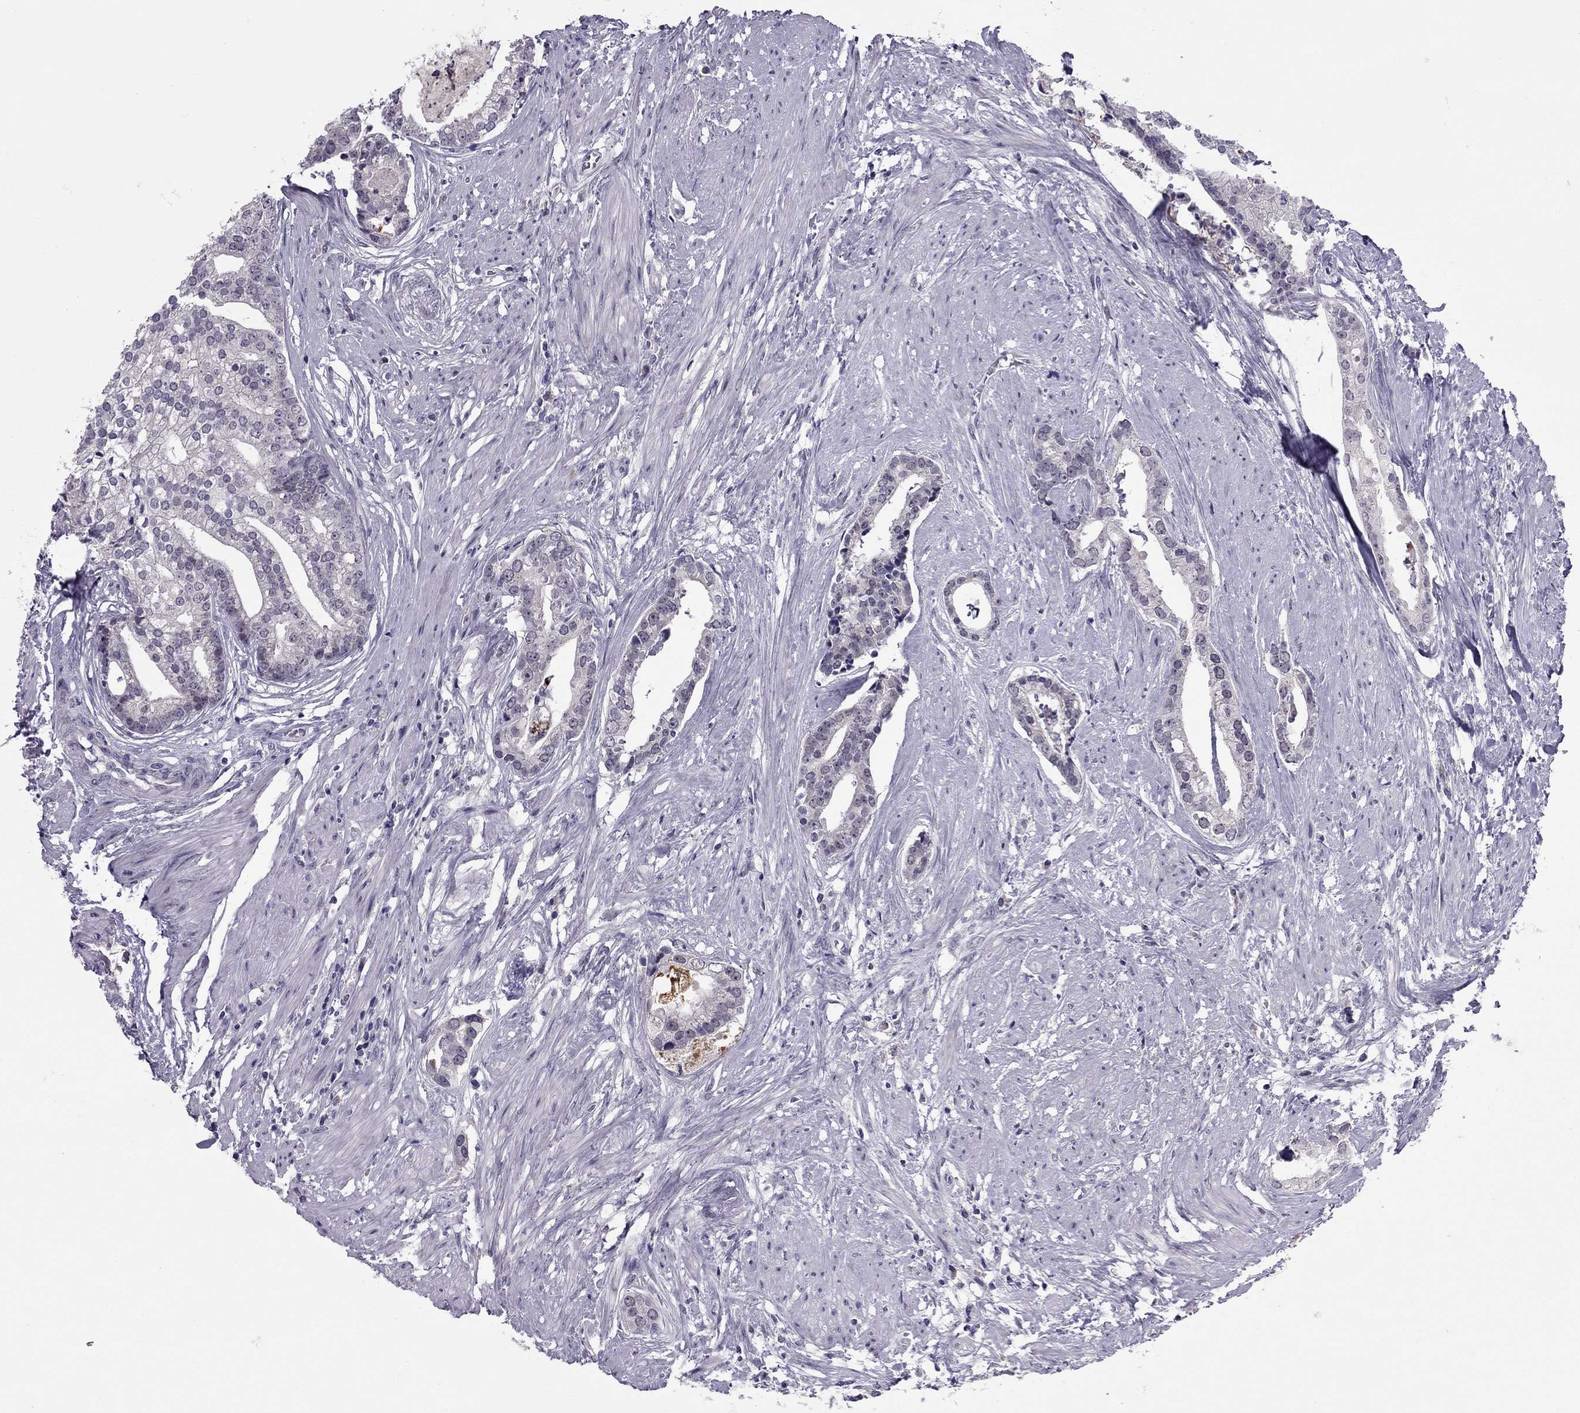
{"staining": {"intensity": "negative", "quantity": "none", "location": "none"}, "tissue": "prostate cancer", "cell_type": "Tumor cells", "image_type": "cancer", "snomed": [{"axis": "morphology", "description": "Adenocarcinoma, NOS"}, {"axis": "topography", "description": "Prostate and seminal vesicle, NOS"}, {"axis": "topography", "description": "Prostate"}], "caption": "Immunohistochemistry of human prostate cancer (adenocarcinoma) reveals no expression in tumor cells.", "gene": "MYBPH", "patient": {"sex": "male", "age": 44}}